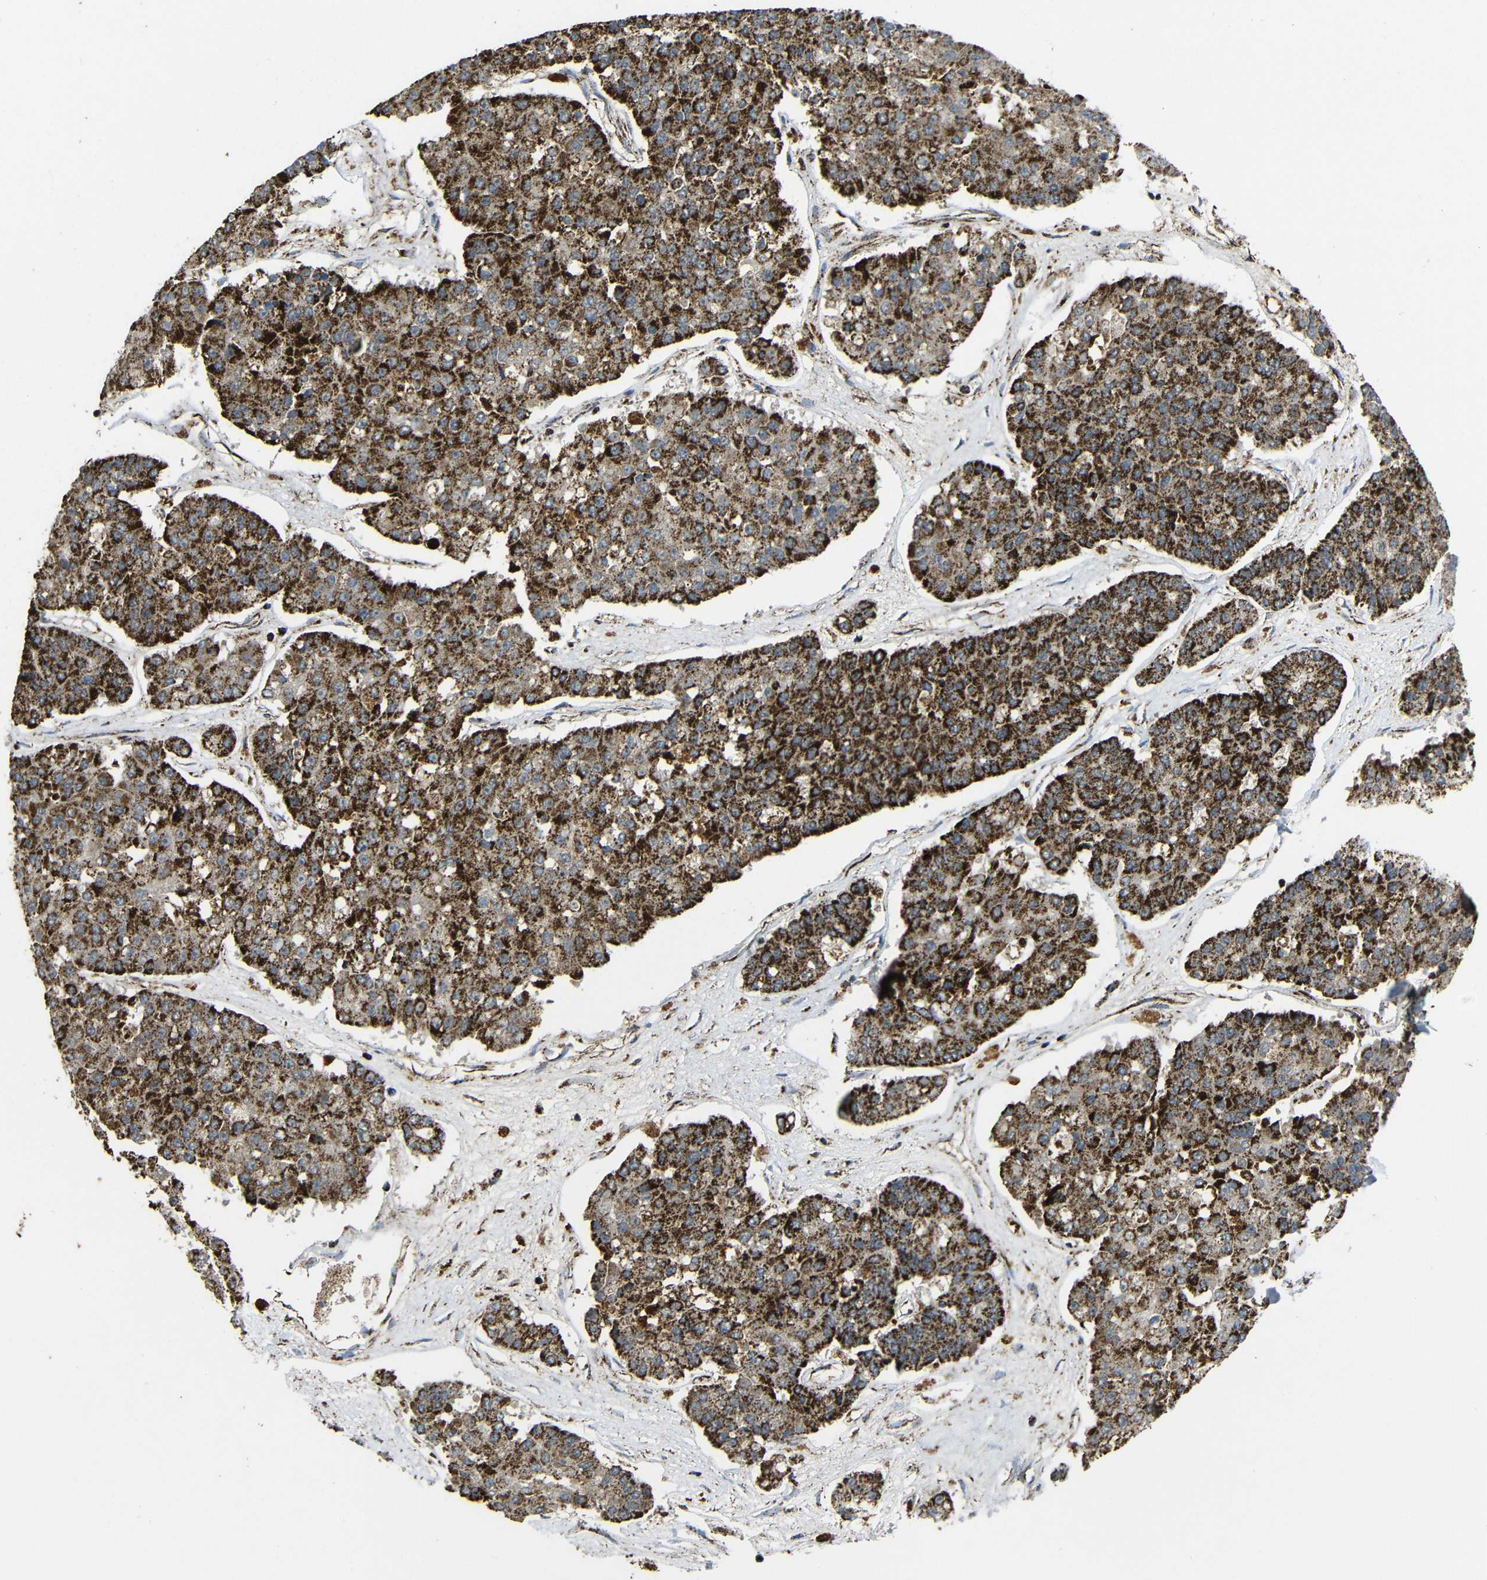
{"staining": {"intensity": "strong", "quantity": ">75%", "location": "cytoplasmic/membranous"}, "tissue": "pancreatic cancer", "cell_type": "Tumor cells", "image_type": "cancer", "snomed": [{"axis": "morphology", "description": "Adenocarcinoma, NOS"}, {"axis": "topography", "description": "Pancreas"}], "caption": "Pancreatic cancer stained with DAB (3,3'-diaminobenzidine) immunohistochemistry (IHC) displays high levels of strong cytoplasmic/membranous positivity in approximately >75% of tumor cells. (IHC, brightfield microscopy, high magnification).", "gene": "ATP5F1A", "patient": {"sex": "male", "age": 50}}